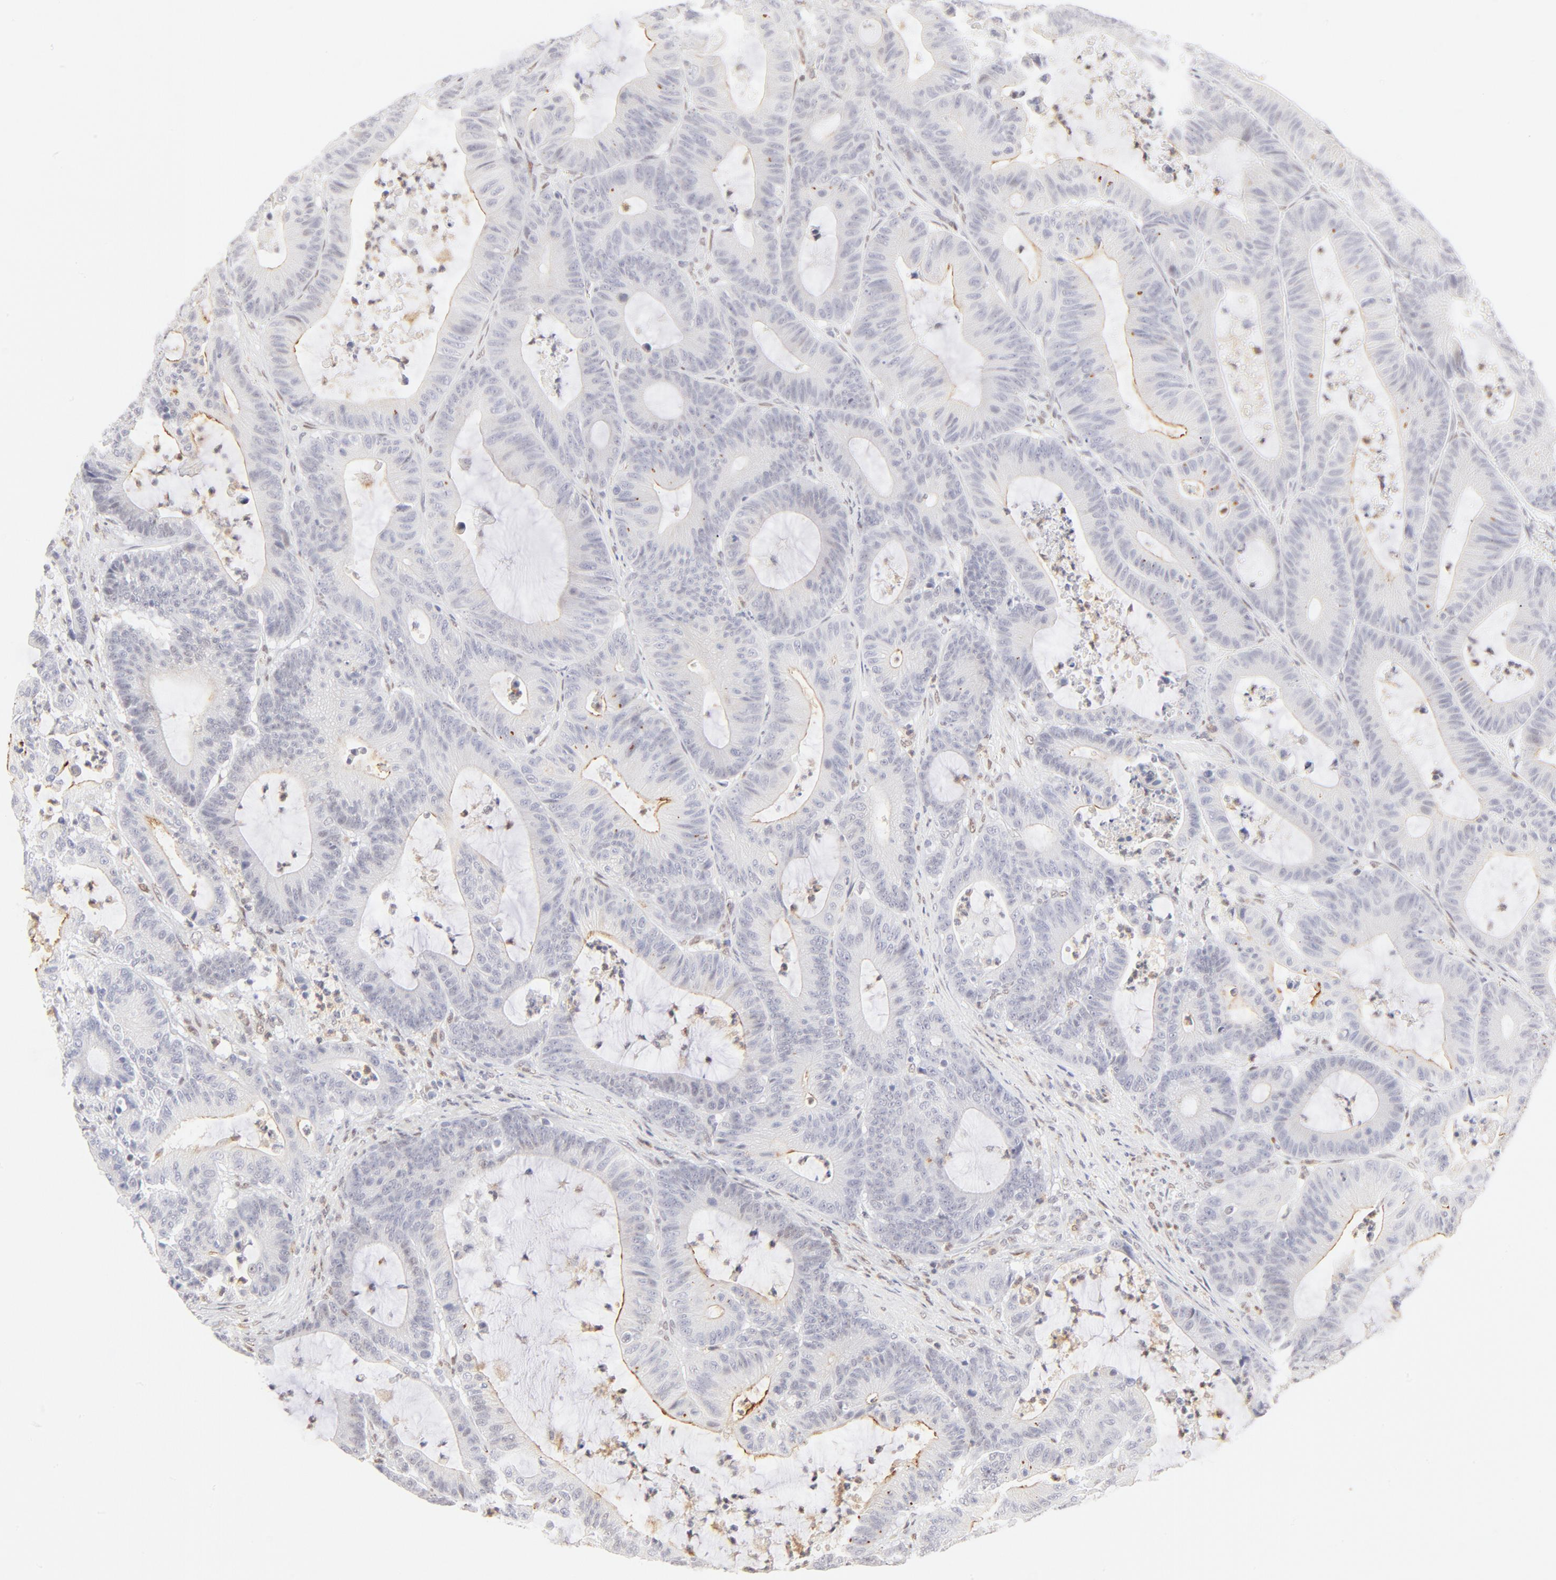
{"staining": {"intensity": "weak", "quantity": "<25%", "location": "cytoplasmic/membranous,nuclear"}, "tissue": "colorectal cancer", "cell_type": "Tumor cells", "image_type": "cancer", "snomed": [{"axis": "morphology", "description": "Adenocarcinoma, NOS"}, {"axis": "topography", "description": "Colon"}], "caption": "A histopathology image of colorectal adenocarcinoma stained for a protein exhibits no brown staining in tumor cells.", "gene": "PBX1", "patient": {"sex": "female", "age": 84}}